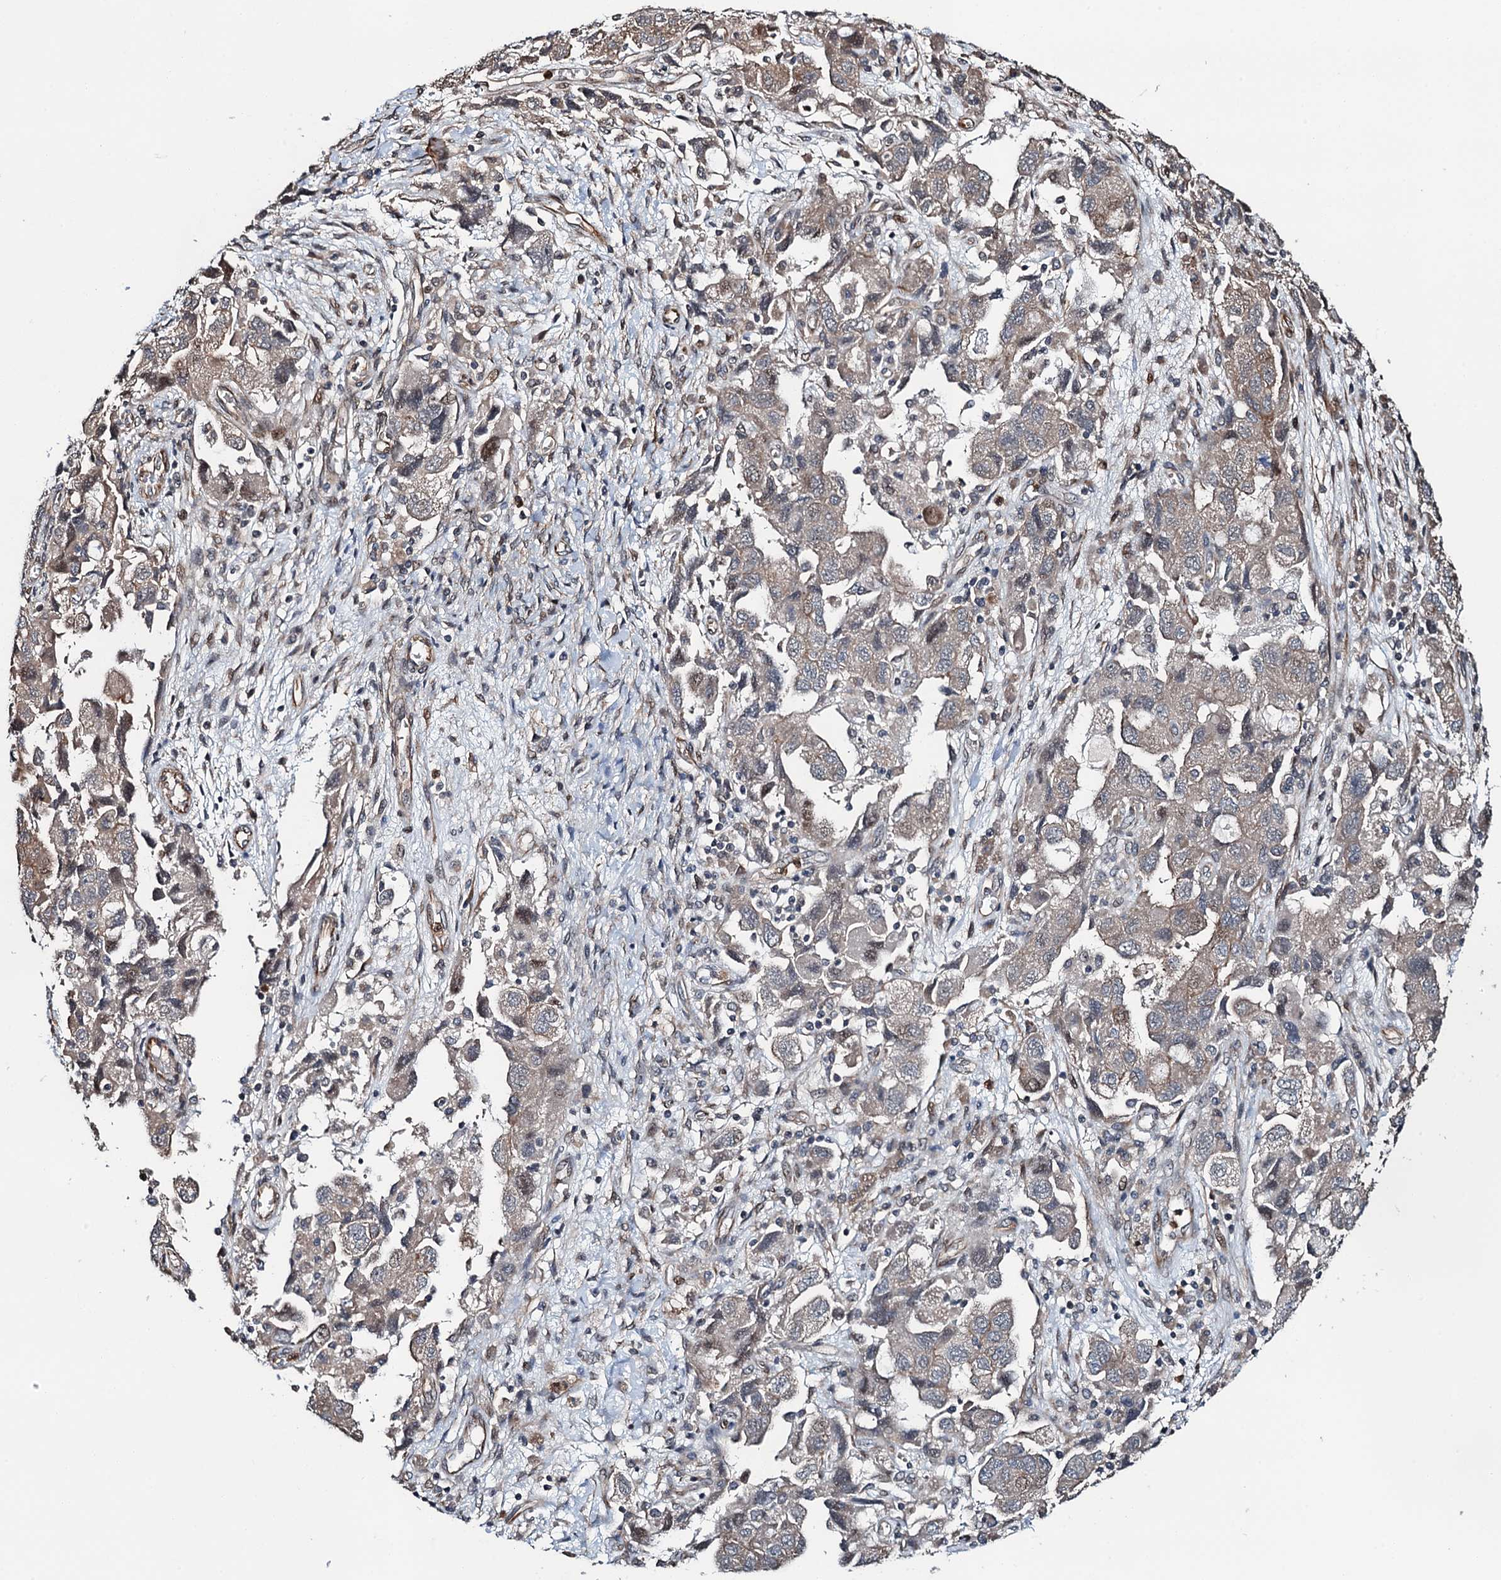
{"staining": {"intensity": "weak", "quantity": "25%-75%", "location": "cytoplasmic/membranous"}, "tissue": "ovarian cancer", "cell_type": "Tumor cells", "image_type": "cancer", "snomed": [{"axis": "morphology", "description": "Carcinoma, NOS"}, {"axis": "morphology", "description": "Cystadenocarcinoma, serous, NOS"}, {"axis": "topography", "description": "Ovary"}], "caption": "High-magnification brightfield microscopy of ovarian cancer stained with DAB (3,3'-diaminobenzidine) (brown) and counterstained with hematoxylin (blue). tumor cells exhibit weak cytoplasmic/membranous staining is seen in about25%-75% of cells.", "gene": "WHAMM", "patient": {"sex": "female", "age": 69}}